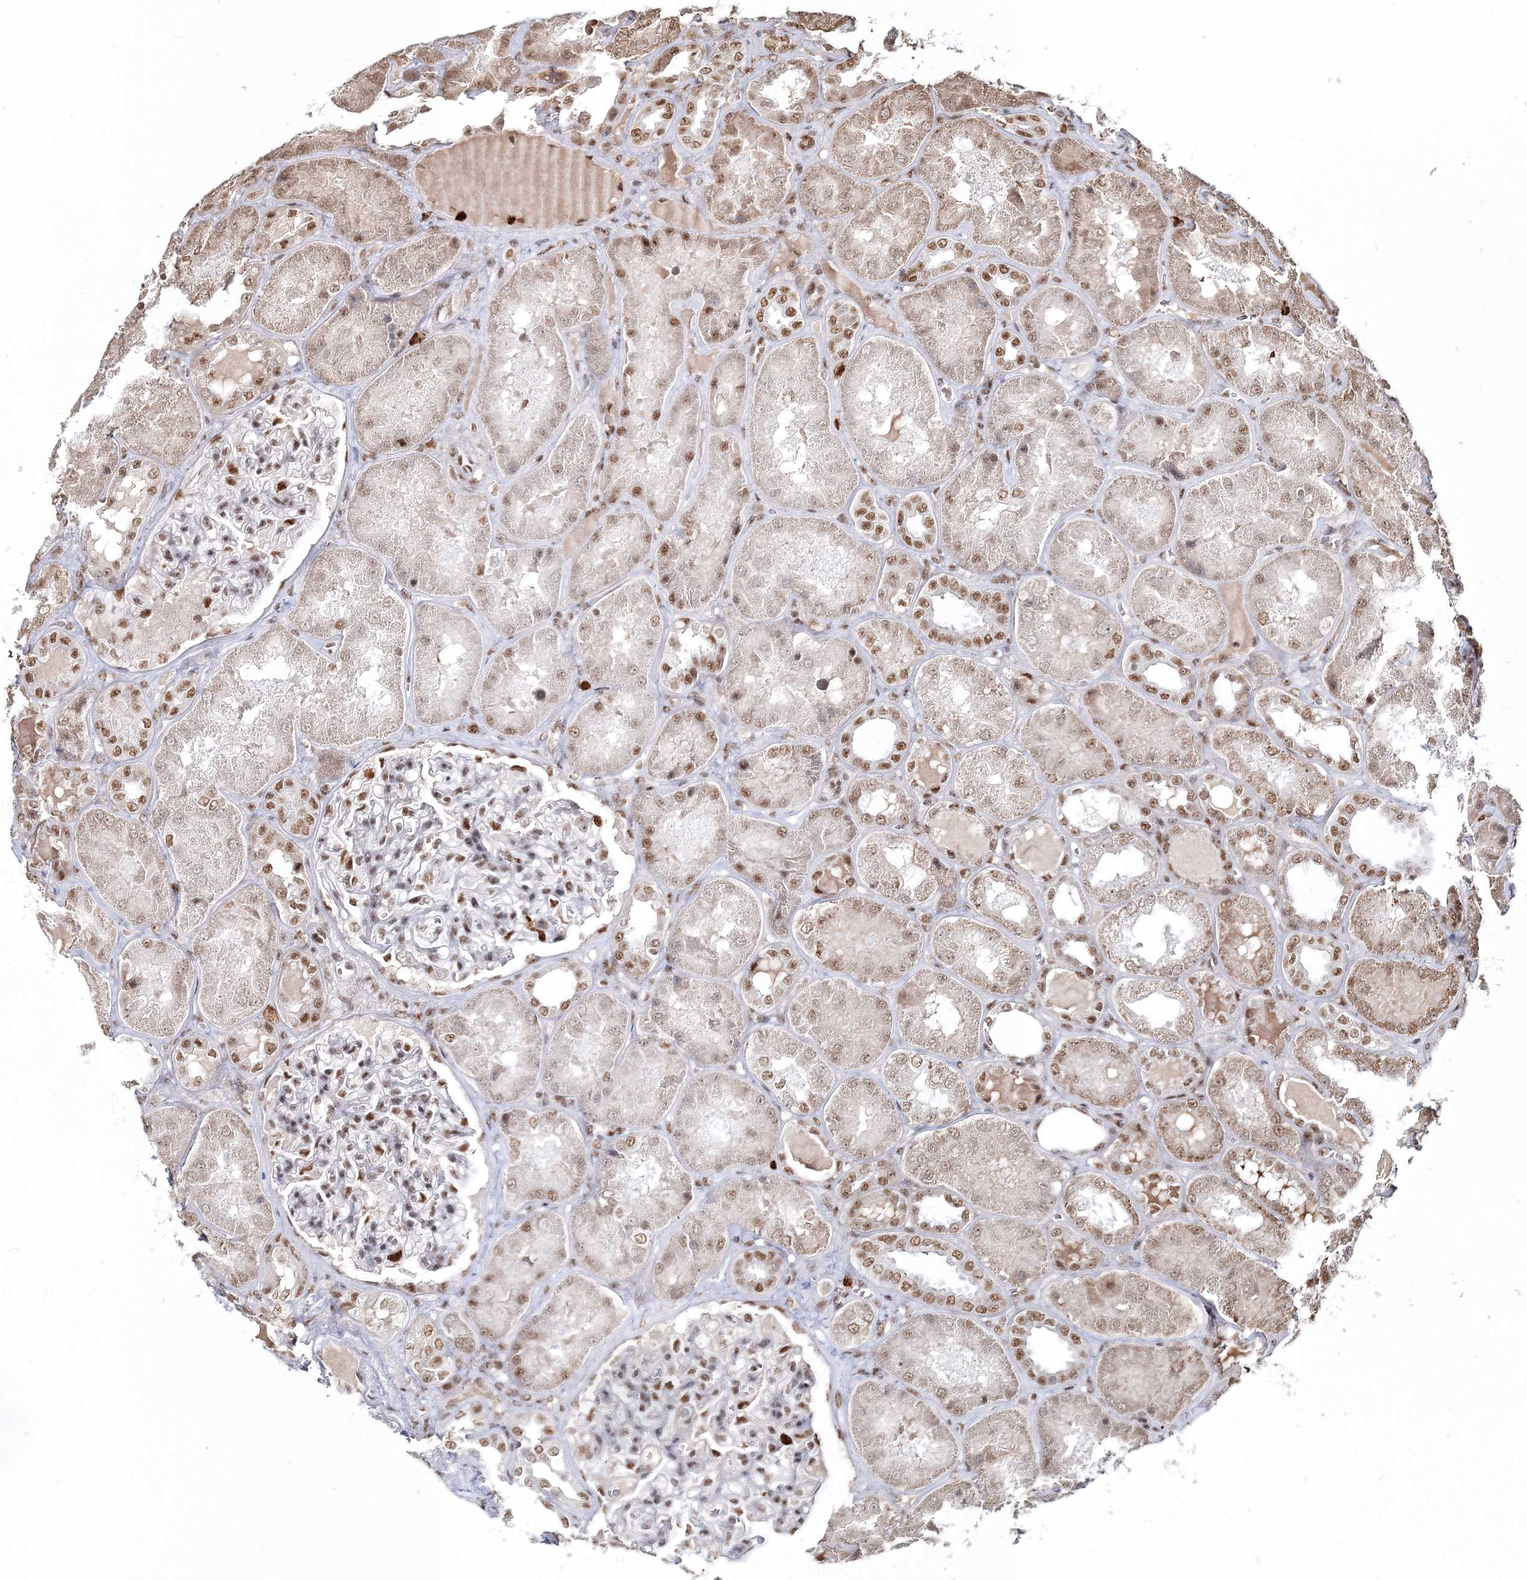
{"staining": {"intensity": "strong", "quantity": "25%-75%", "location": "nuclear"}, "tissue": "kidney", "cell_type": "Cells in glomeruli", "image_type": "normal", "snomed": [{"axis": "morphology", "description": "Normal tissue, NOS"}, {"axis": "topography", "description": "Kidney"}], "caption": "A high amount of strong nuclear expression is seen in about 25%-75% of cells in glomeruli in normal kidney.", "gene": "ENSG00000290315", "patient": {"sex": "female", "age": 56}}